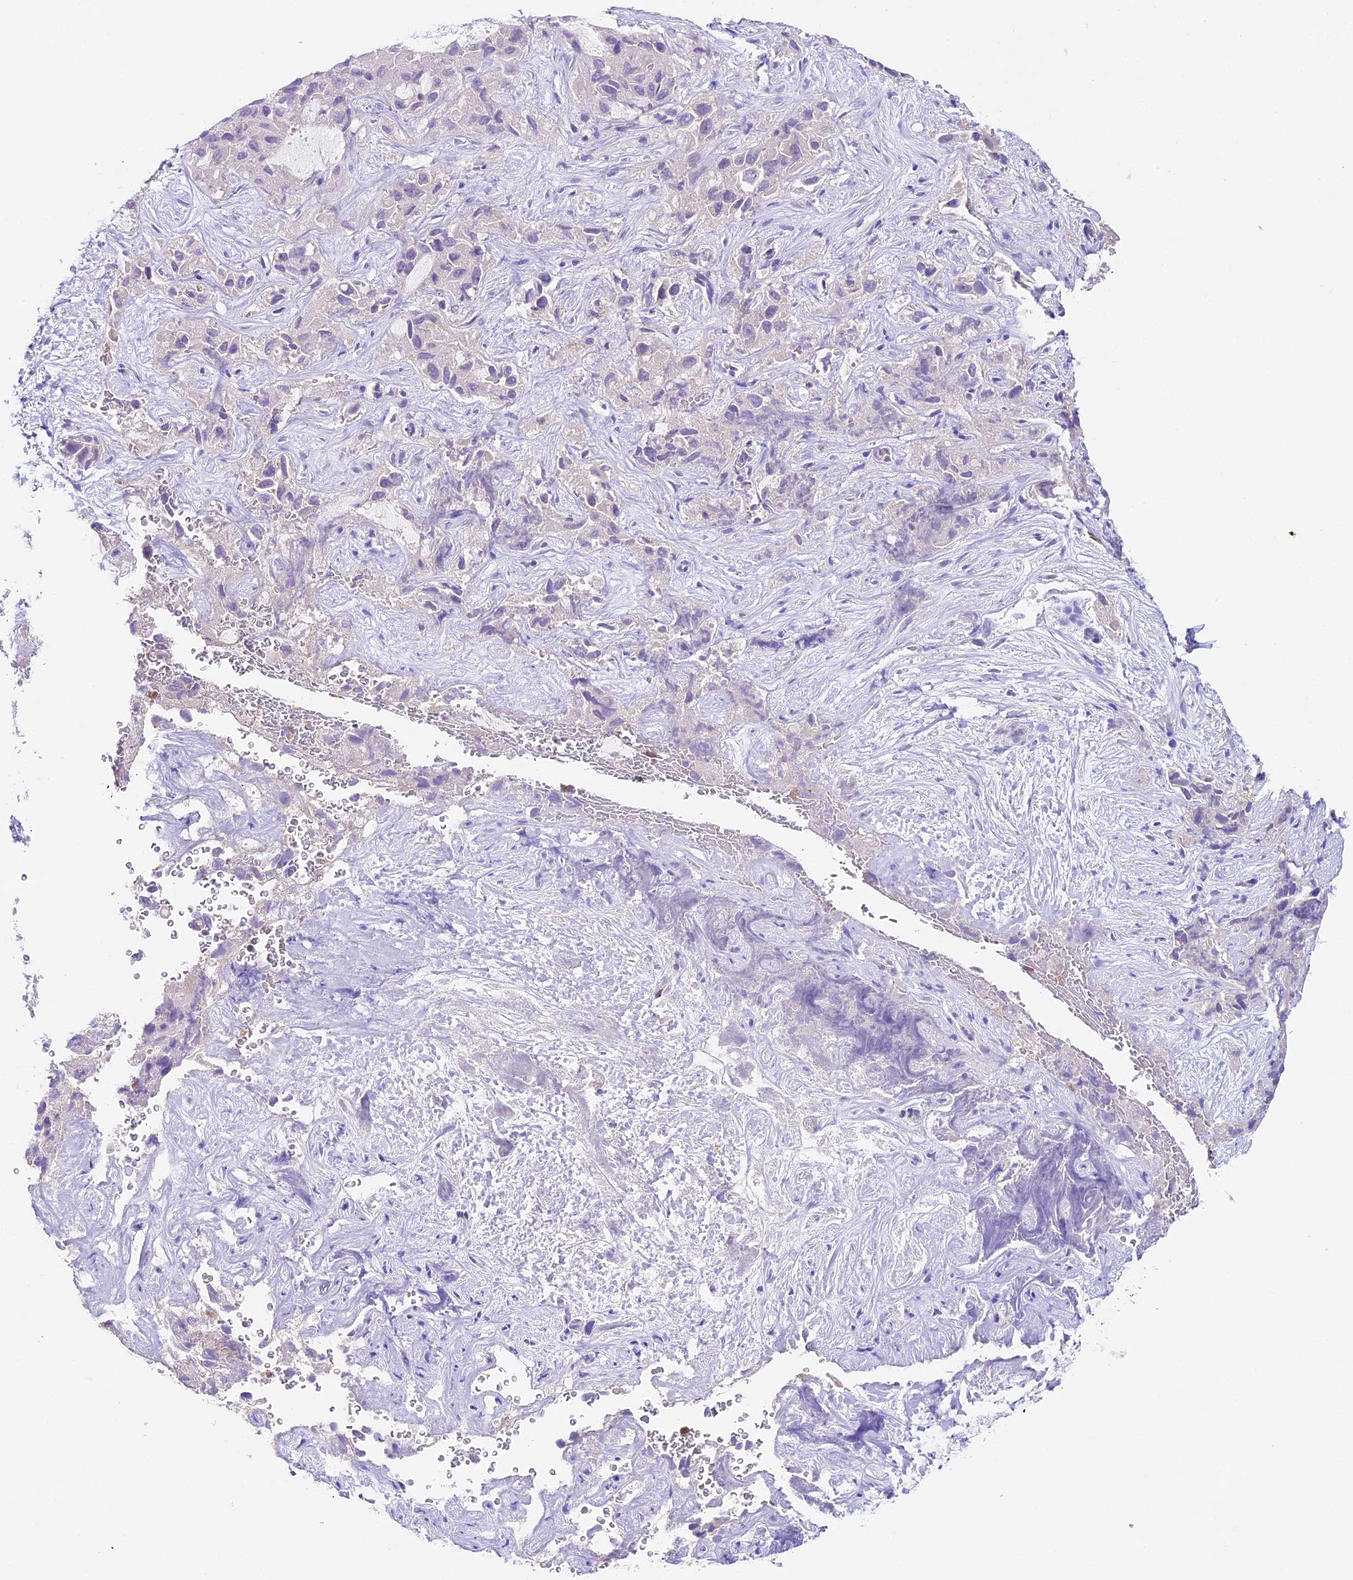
{"staining": {"intensity": "negative", "quantity": "none", "location": "none"}, "tissue": "liver cancer", "cell_type": "Tumor cells", "image_type": "cancer", "snomed": [{"axis": "morphology", "description": "Cholangiocarcinoma"}, {"axis": "topography", "description": "Liver"}], "caption": "Liver cancer (cholangiocarcinoma) stained for a protein using immunohistochemistry exhibits no staining tumor cells.", "gene": "TBC1D1", "patient": {"sex": "female", "age": 52}}